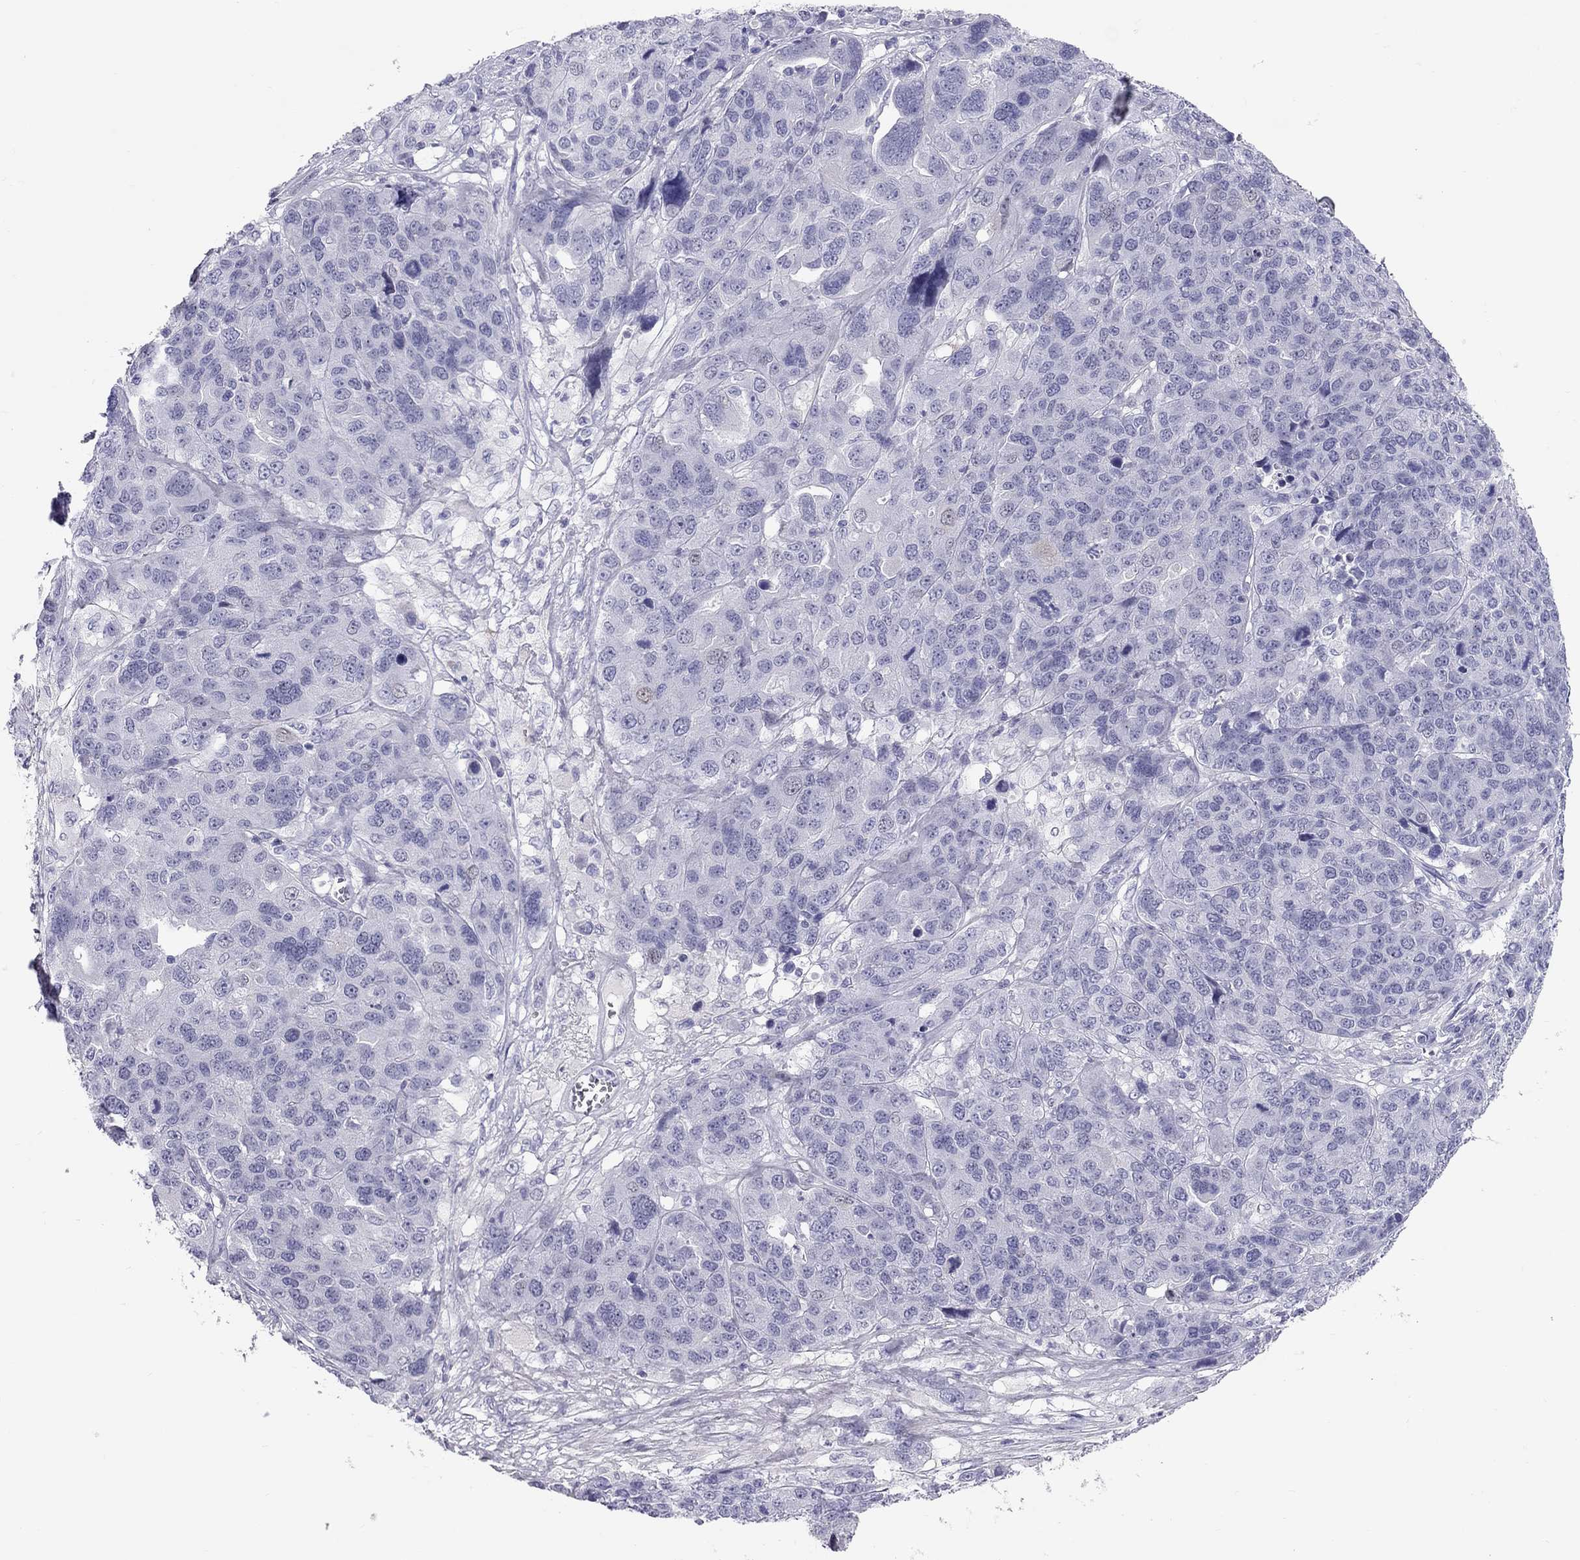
{"staining": {"intensity": "negative", "quantity": "none", "location": "none"}, "tissue": "ovarian cancer", "cell_type": "Tumor cells", "image_type": "cancer", "snomed": [{"axis": "morphology", "description": "Cystadenocarcinoma, serous, NOS"}, {"axis": "topography", "description": "Ovary"}], "caption": "Immunohistochemistry histopathology image of ovarian cancer (serous cystadenocarcinoma) stained for a protein (brown), which displays no staining in tumor cells.", "gene": "FSCN3", "patient": {"sex": "female", "age": 87}}